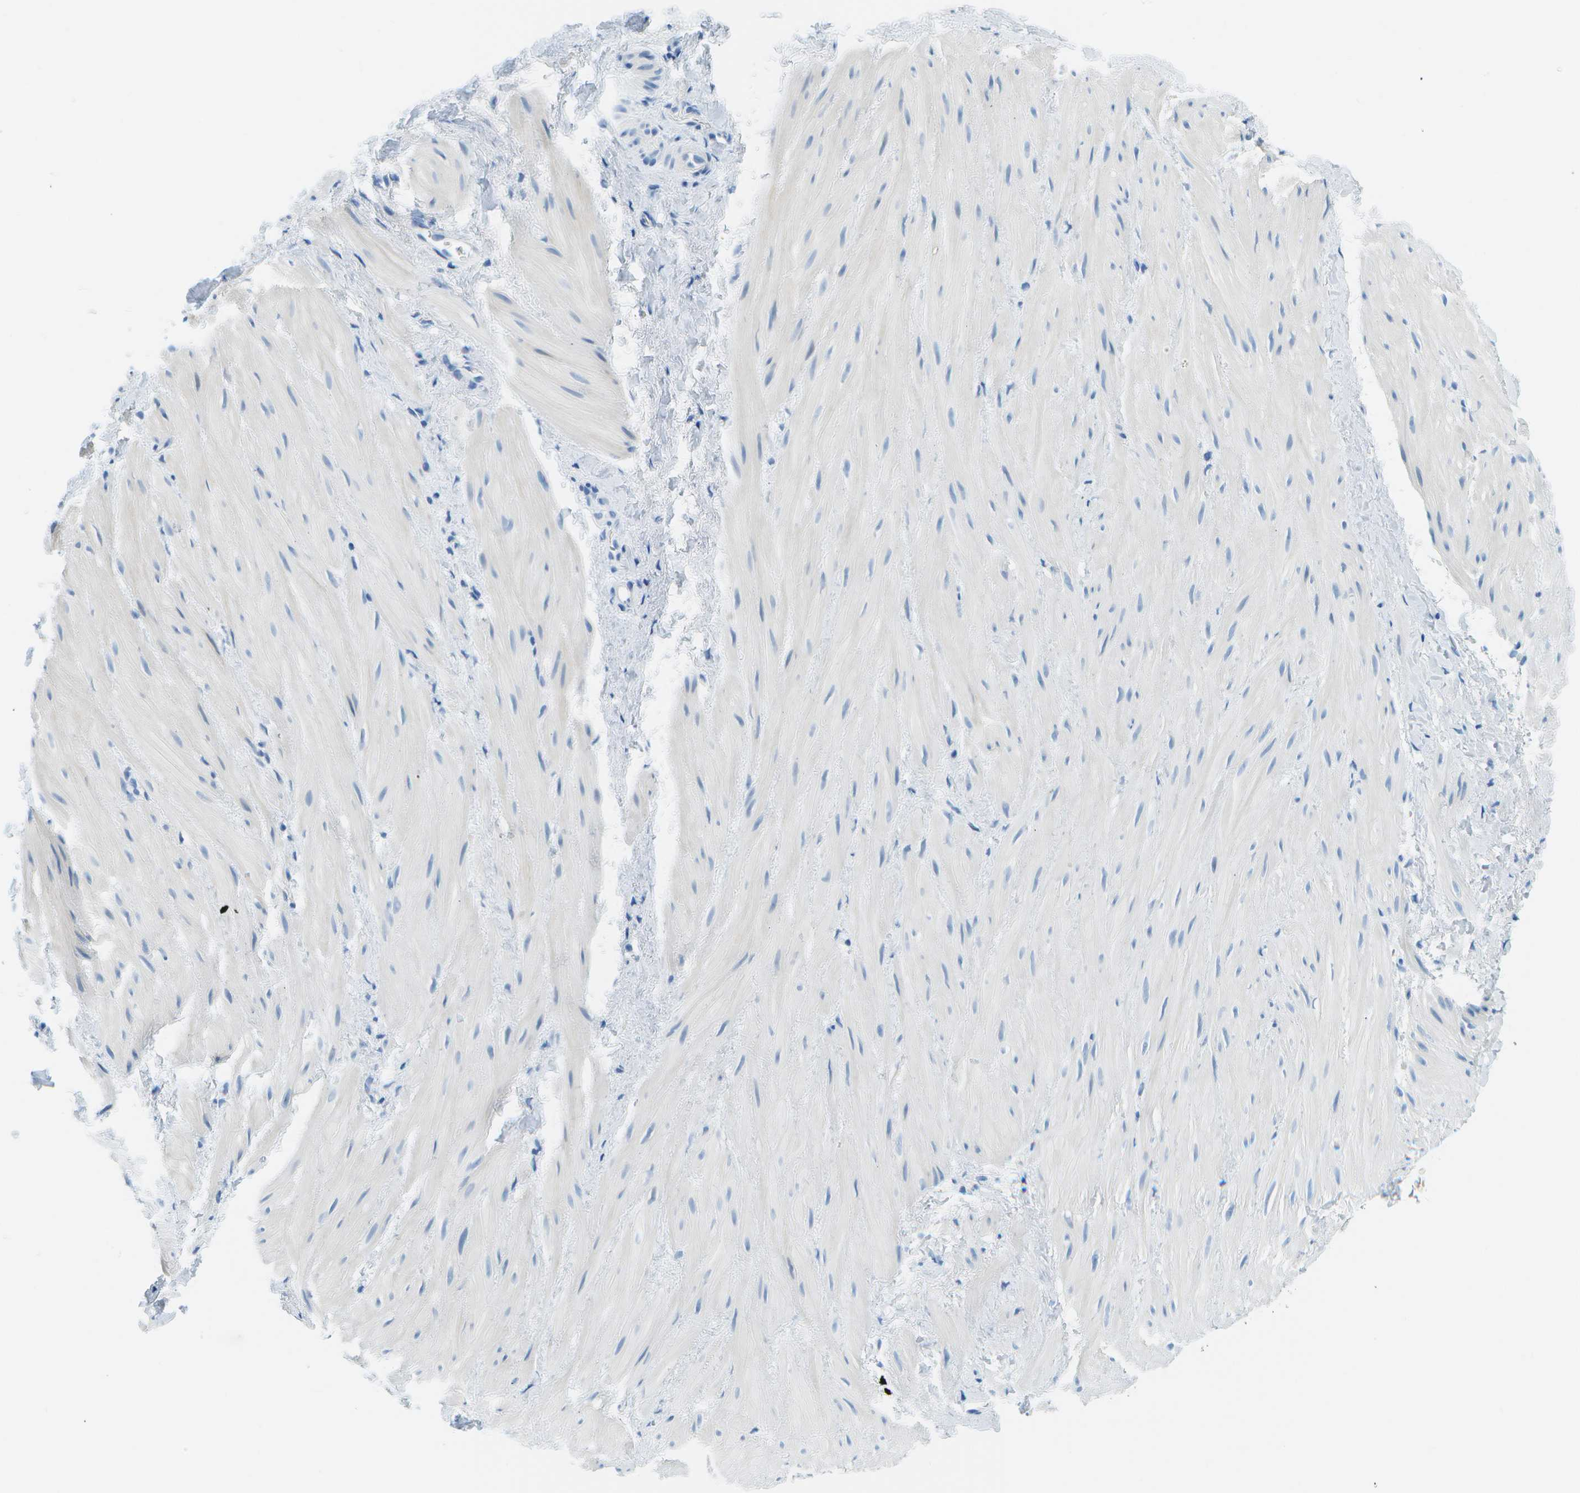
{"staining": {"intensity": "negative", "quantity": "none", "location": "none"}, "tissue": "smooth muscle", "cell_type": "Smooth muscle cells", "image_type": "normal", "snomed": [{"axis": "morphology", "description": "Normal tissue, NOS"}, {"axis": "topography", "description": "Smooth muscle"}], "caption": "Smooth muscle cells show no significant positivity in benign smooth muscle. (IHC, brightfield microscopy, high magnification).", "gene": "CDHR2", "patient": {"sex": "male", "age": 16}}